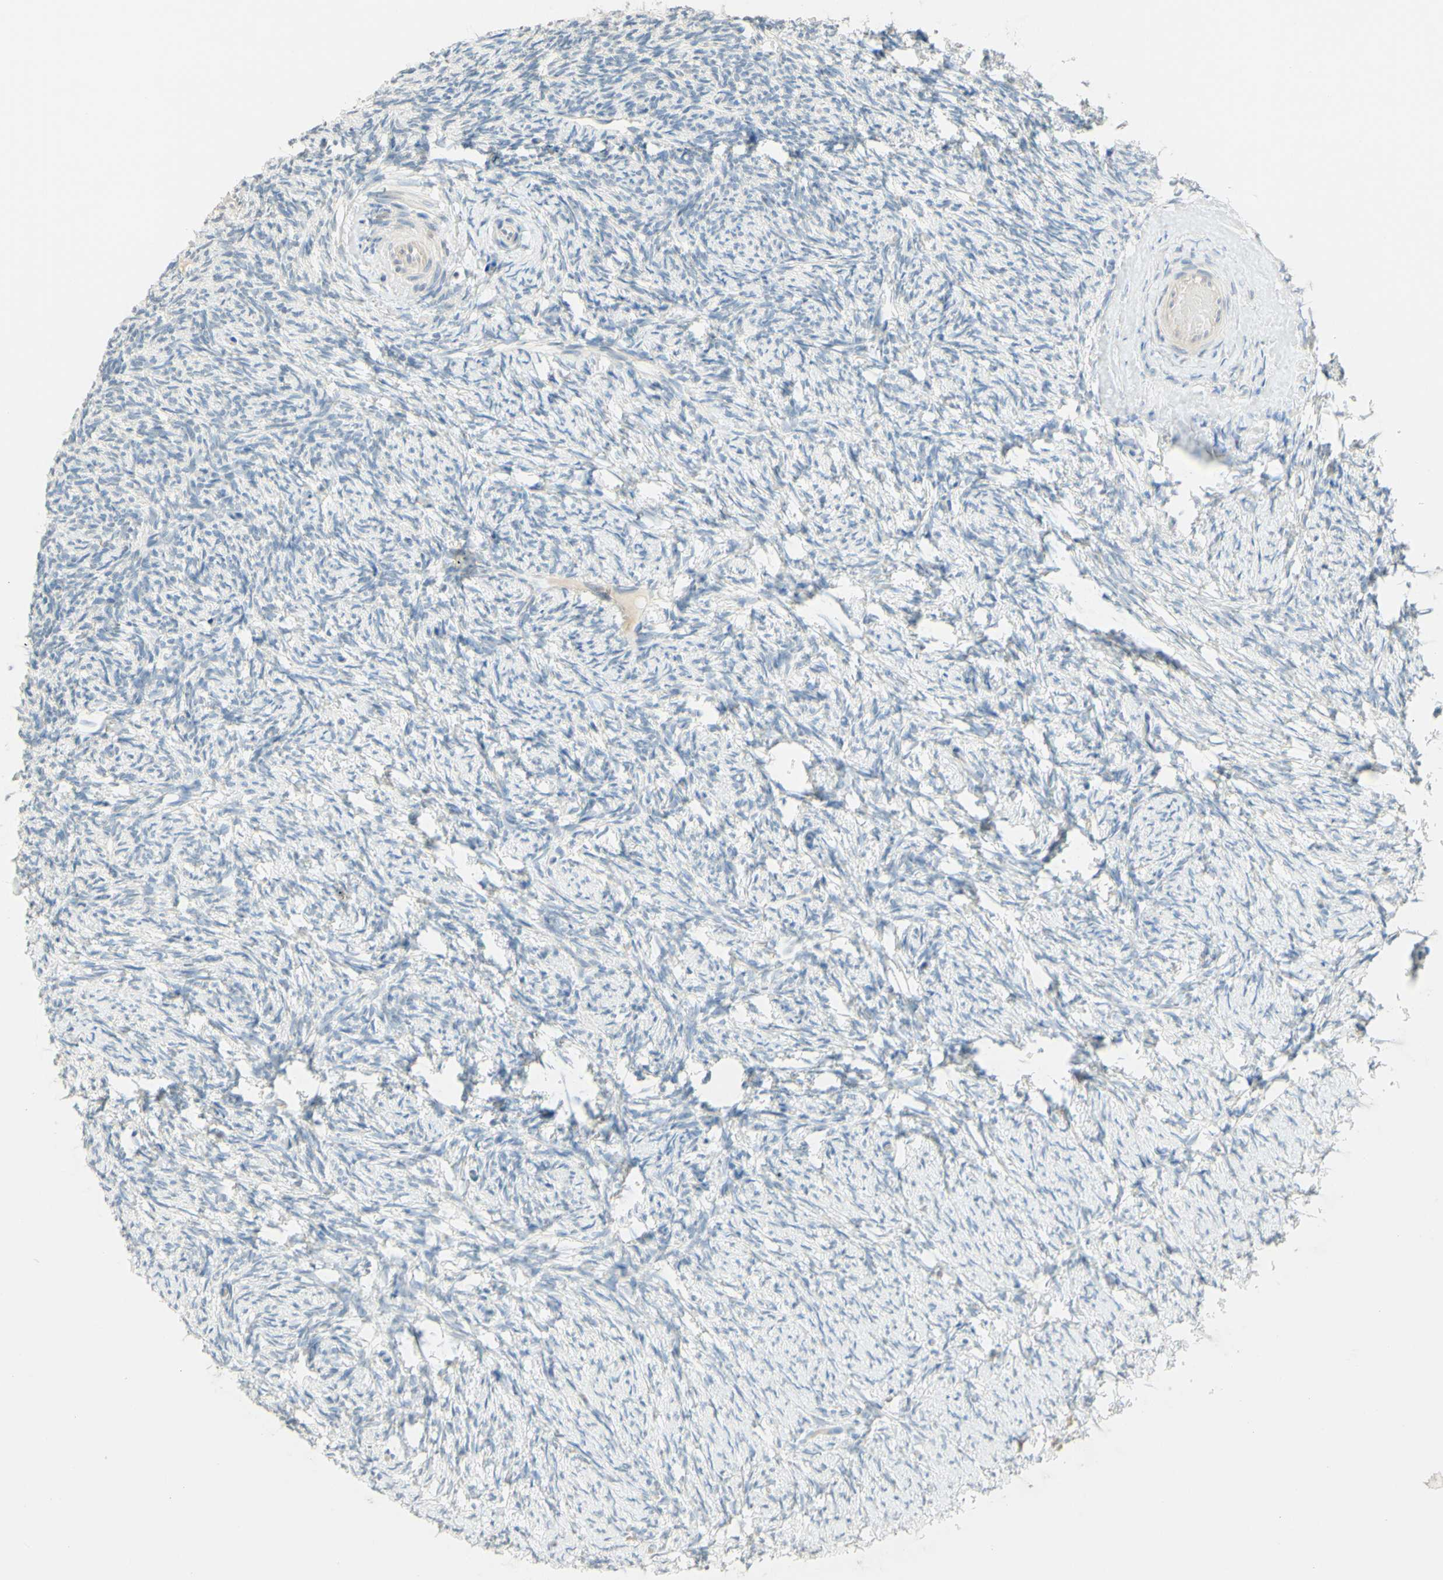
{"staining": {"intensity": "negative", "quantity": "none", "location": "none"}, "tissue": "ovary", "cell_type": "Ovarian stroma cells", "image_type": "normal", "snomed": [{"axis": "morphology", "description": "Normal tissue, NOS"}, {"axis": "topography", "description": "Ovary"}], "caption": "This is an IHC image of unremarkable ovary. There is no expression in ovarian stroma cells.", "gene": "MAG", "patient": {"sex": "female", "age": 60}}